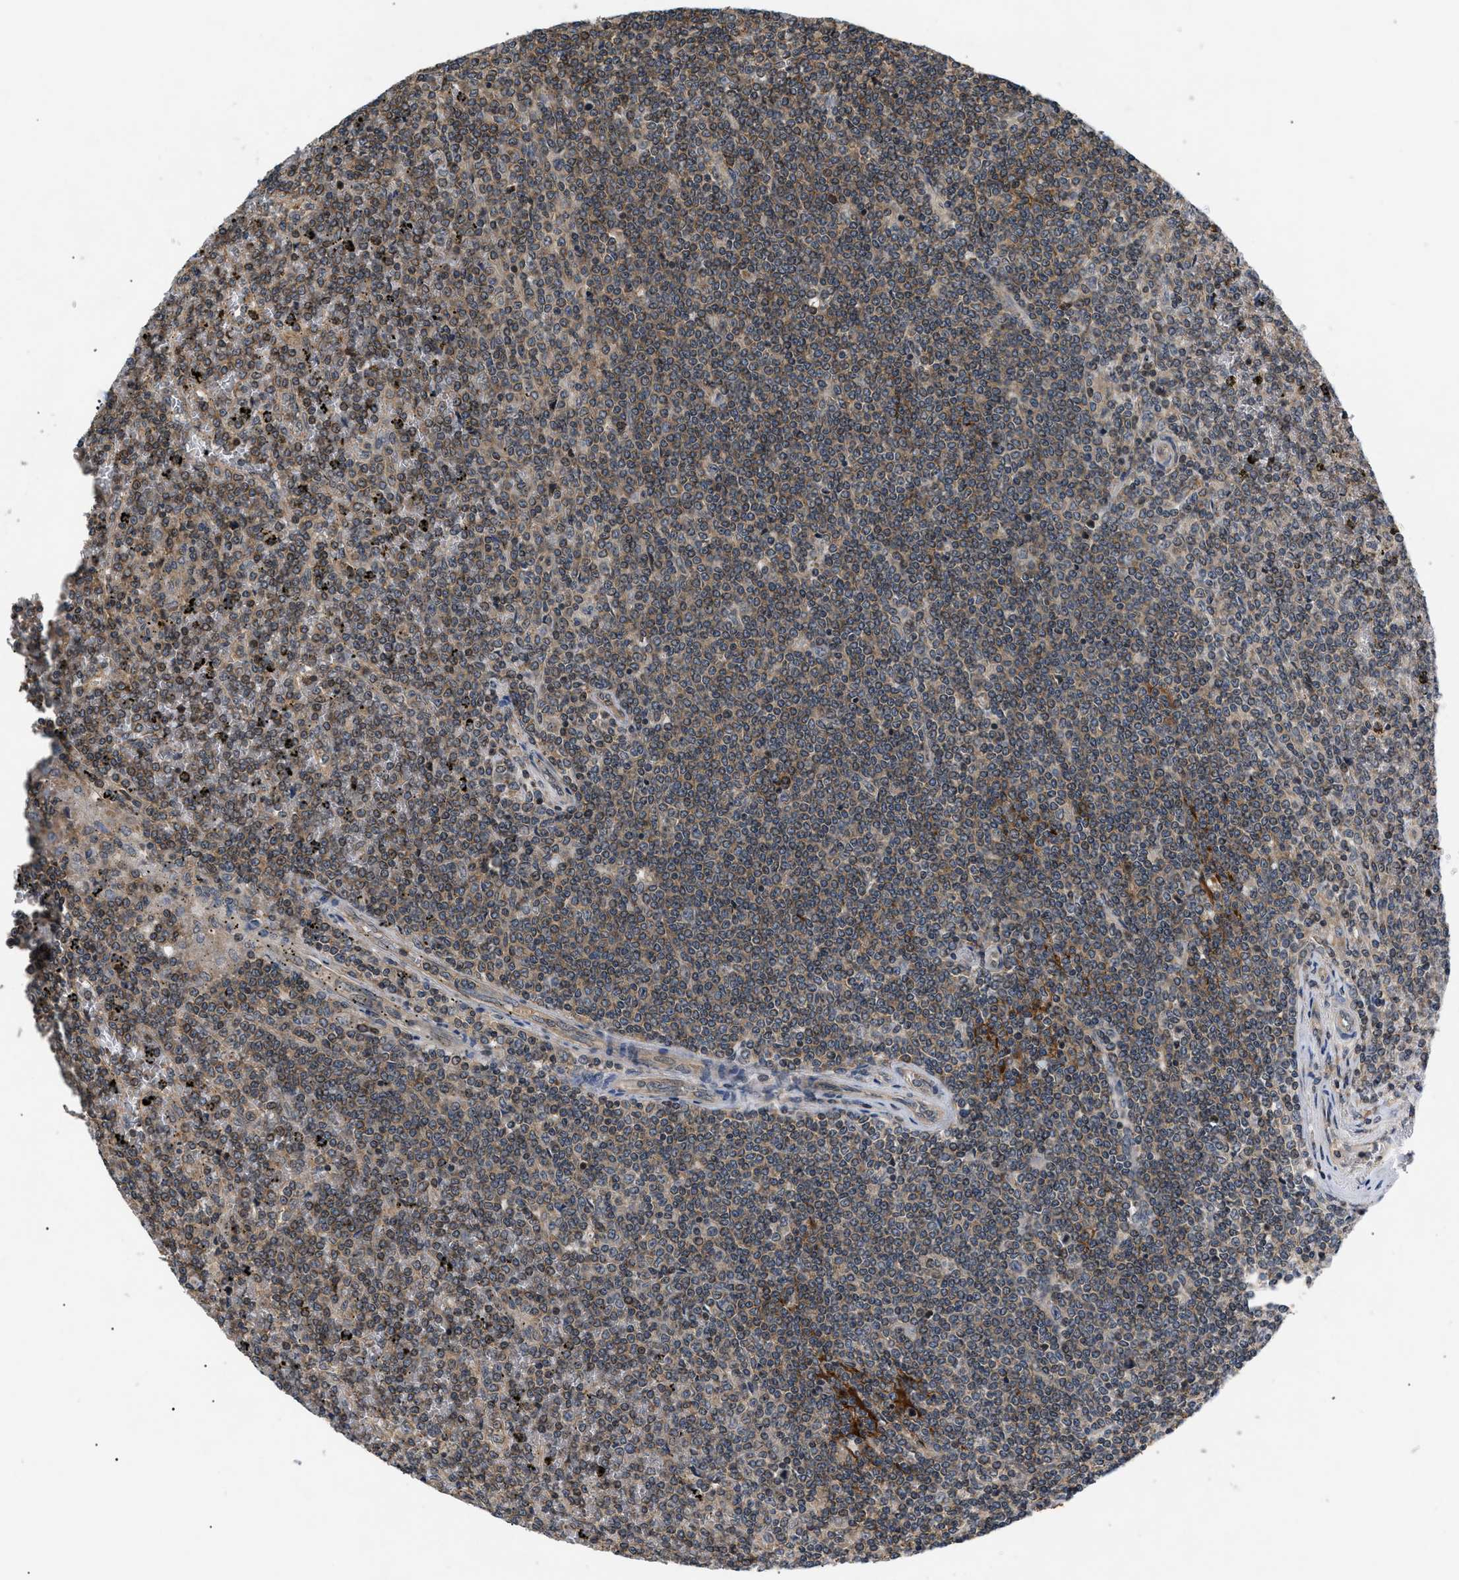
{"staining": {"intensity": "moderate", "quantity": ">75%", "location": "cytoplasmic/membranous,nuclear"}, "tissue": "lymphoma", "cell_type": "Tumor cells", "image_type": "cancer", "snomed": [{"axis": "morphology", "description": "Malignant lymphoma, non-Hodgkin's type, Low grade"}, {"axis": "topography", "description": "Spleen"}], "caption": "DAB immunohistochemical staining of human malignant lymphoma, non-Hodgkin's type (low-grade) displays moderate cytoplasmic/membranous and nuclear protein staining in approximately >75% of tumor cells.", "gene": "HMGCR", "patient": {"sex": "female", "age": 19}}